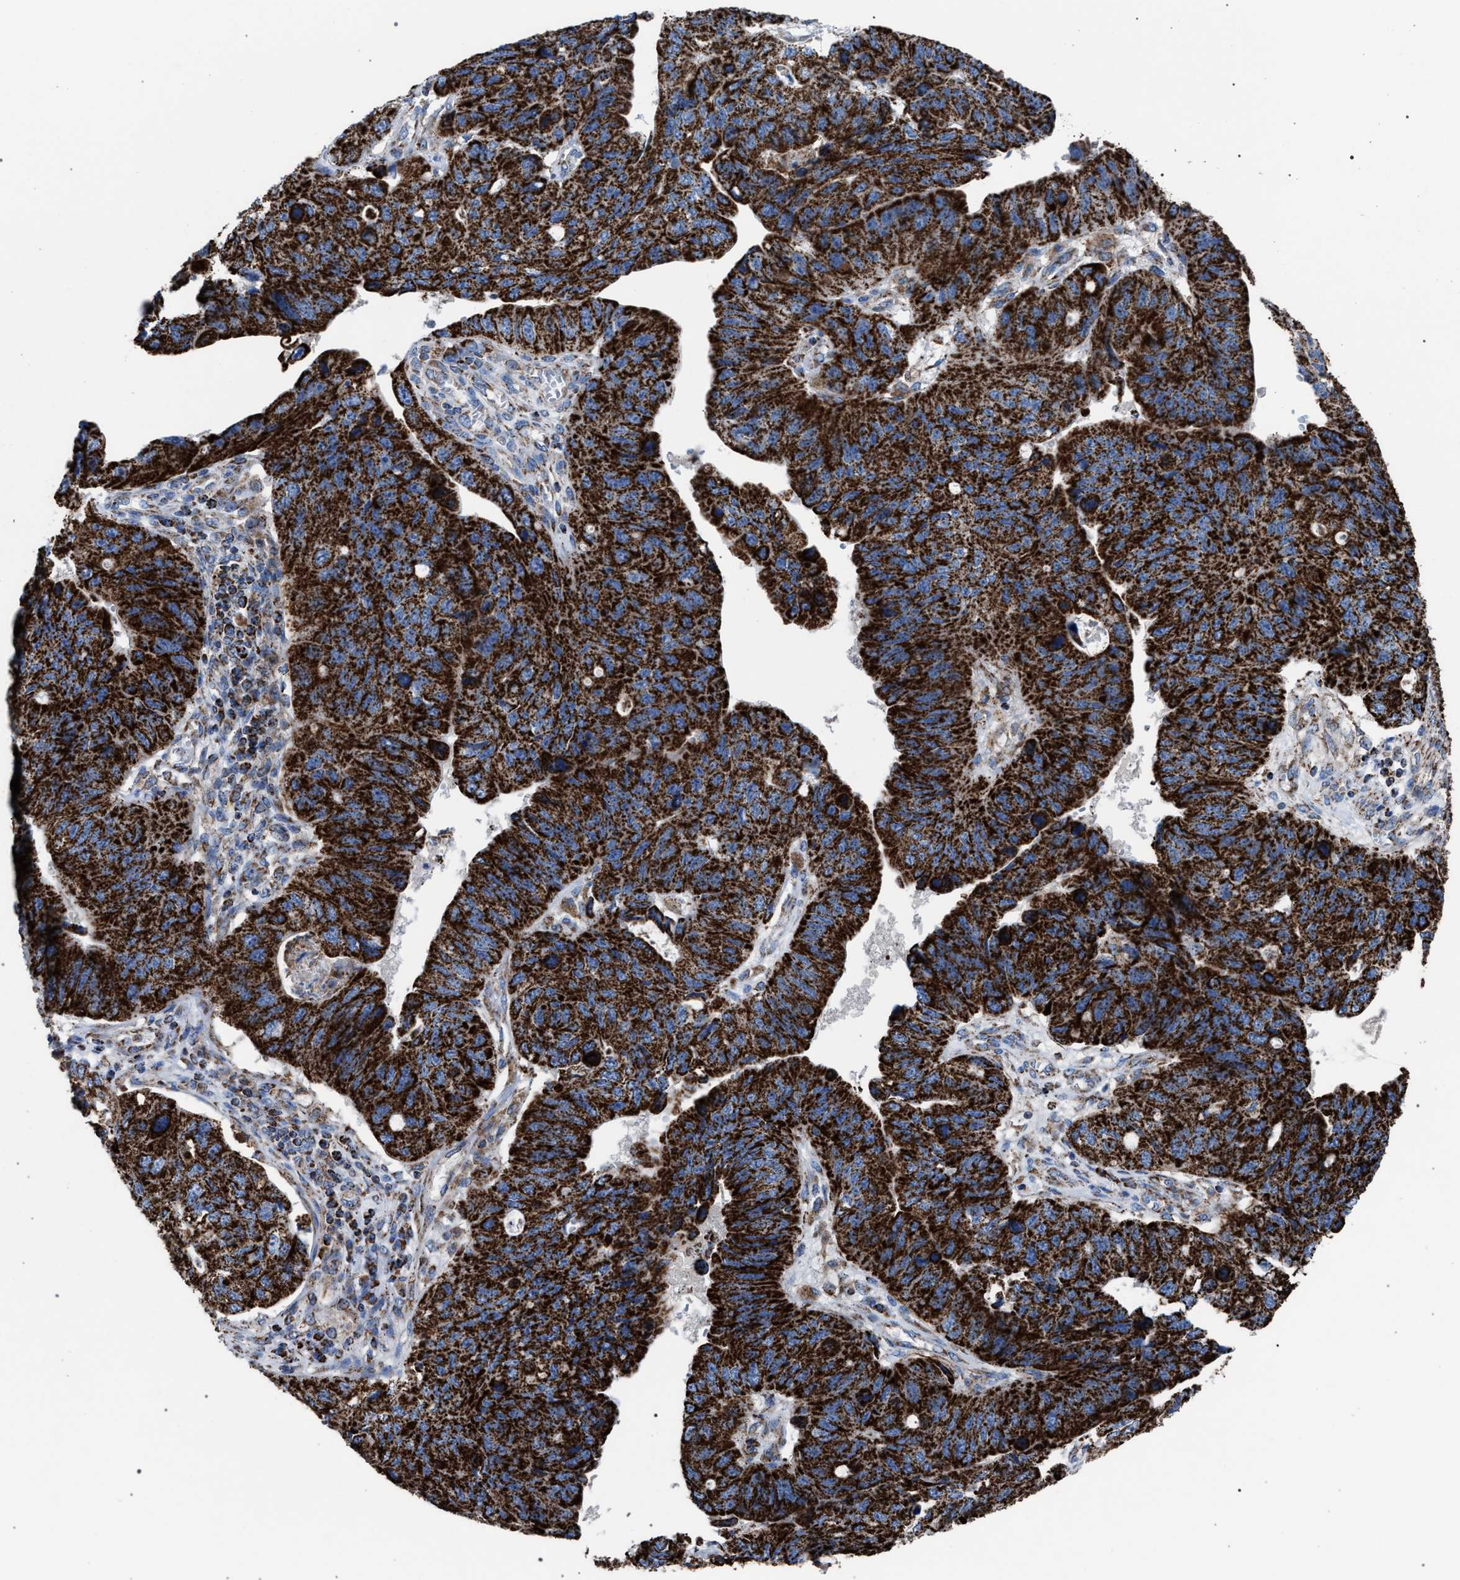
{"staining": {"intensity": "strong", "quantity": ">75%", "location": "cytoplasmic/membranous"}, "tissue": "stomach cancer", "cell_type": "Tumor cells", "image_type": "cancer", "snomed": [{"axis": "morphology", "description": "Adenocarcinoma, NOS"}, {"axis": "topography", "description": "Stomach"}], "caption": "IHC histopathology image of stomach cancer stained for a protein (brown), which exhibits high levels of strong cytoplasmic/membranous expression in about >75% of tumor cells.", "gene": "VPS13A", "patient": {"sex": "male", "age": 59}}